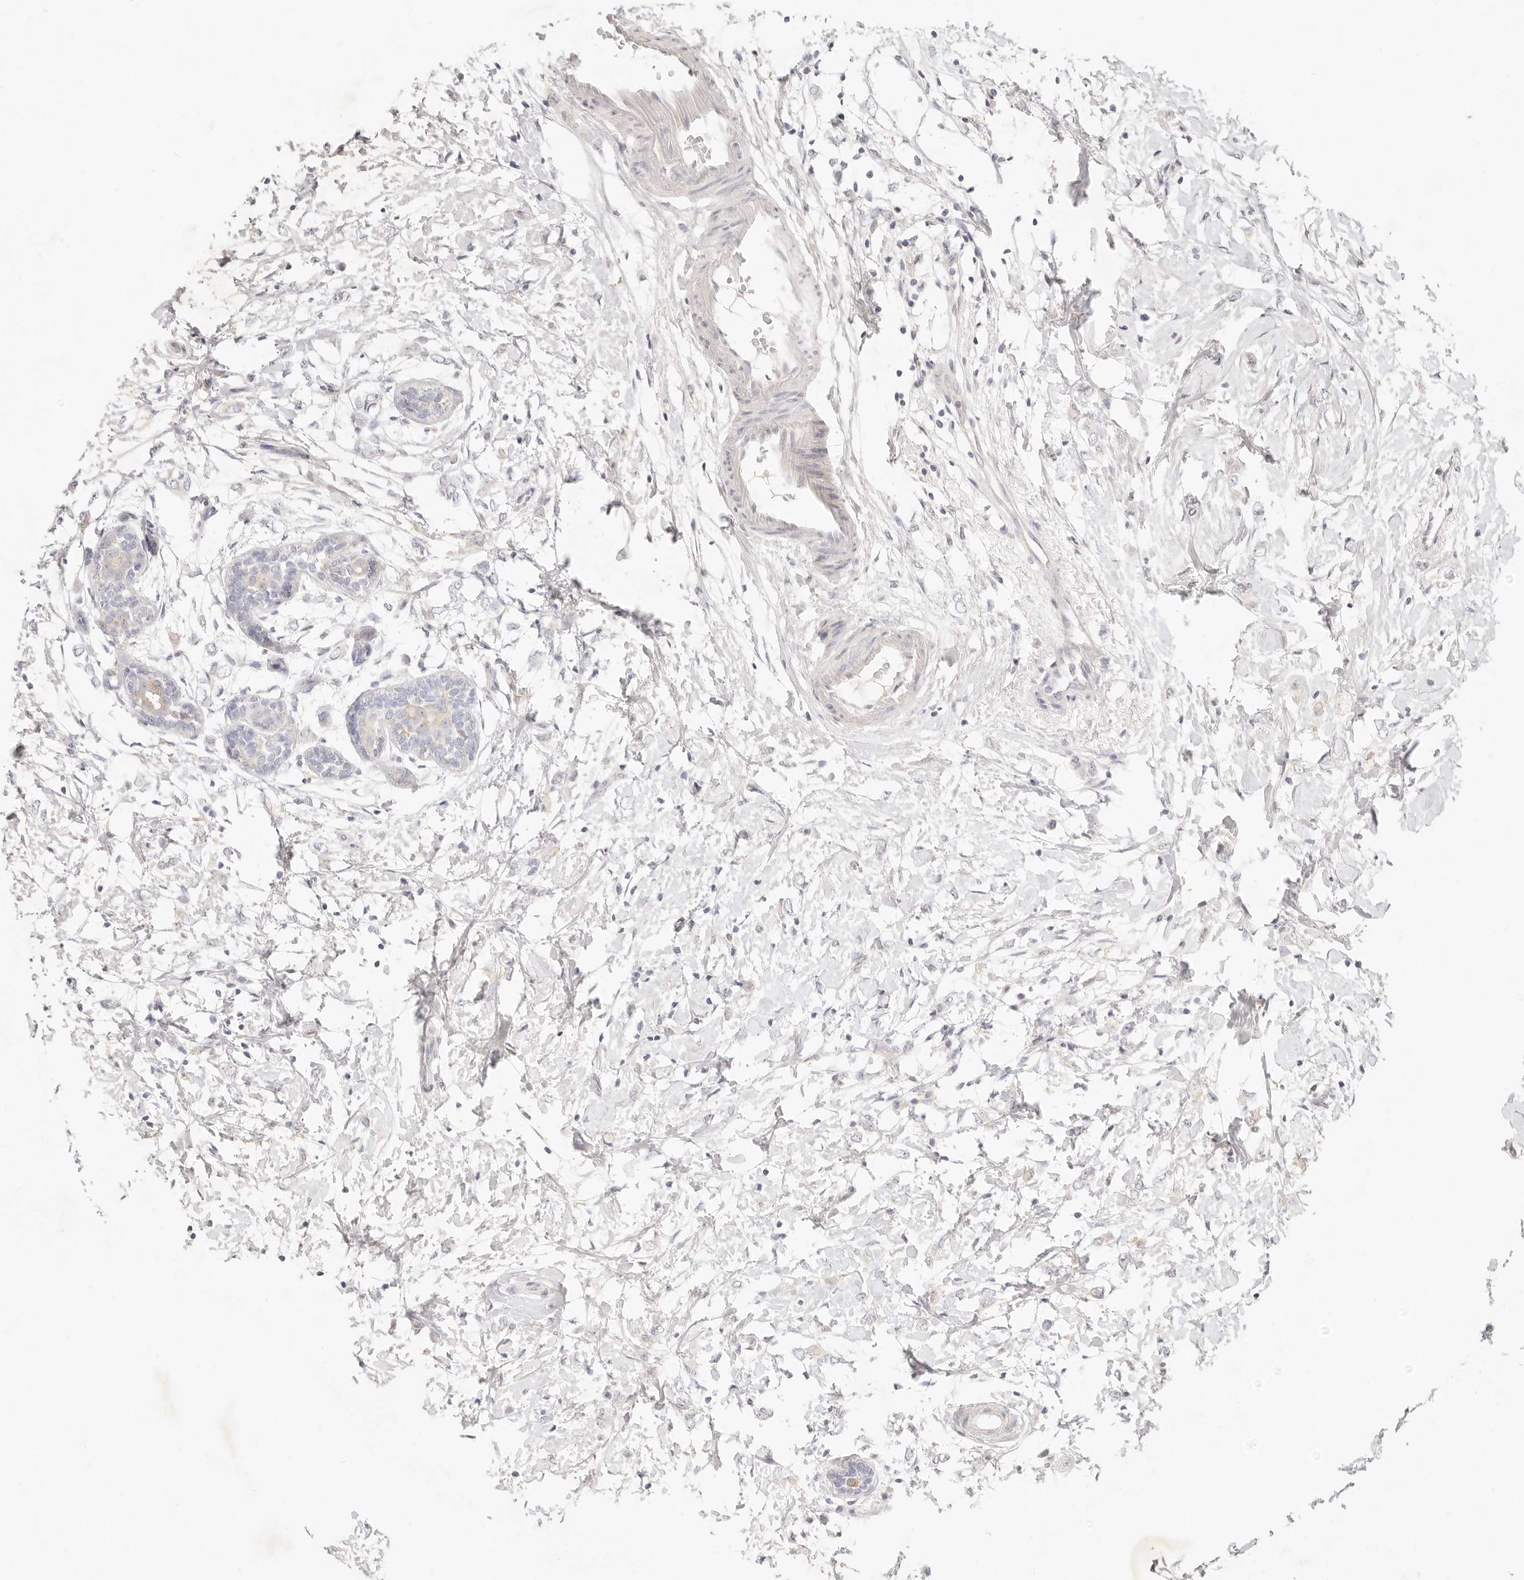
{"staining": {"intensity": "negative", "quantity": "none", "location": "none"}, "tissue": "breast cancer", "cell_type": "Tumor cells", "image_type": "cancer", "snomed": [{"axis": "morphology", "description": "Normal tissue, NOS"}, {"axis": "morphology", "description": "Lobular carcinoma"}, {"axis": "topography", "description": "Breast"}], "caption": "A micrograph of human breast lobular carcinoma is negative for staining in tumor cells.", "gene": "GPR84", "patient": {"sex": "female", "age": 47}}